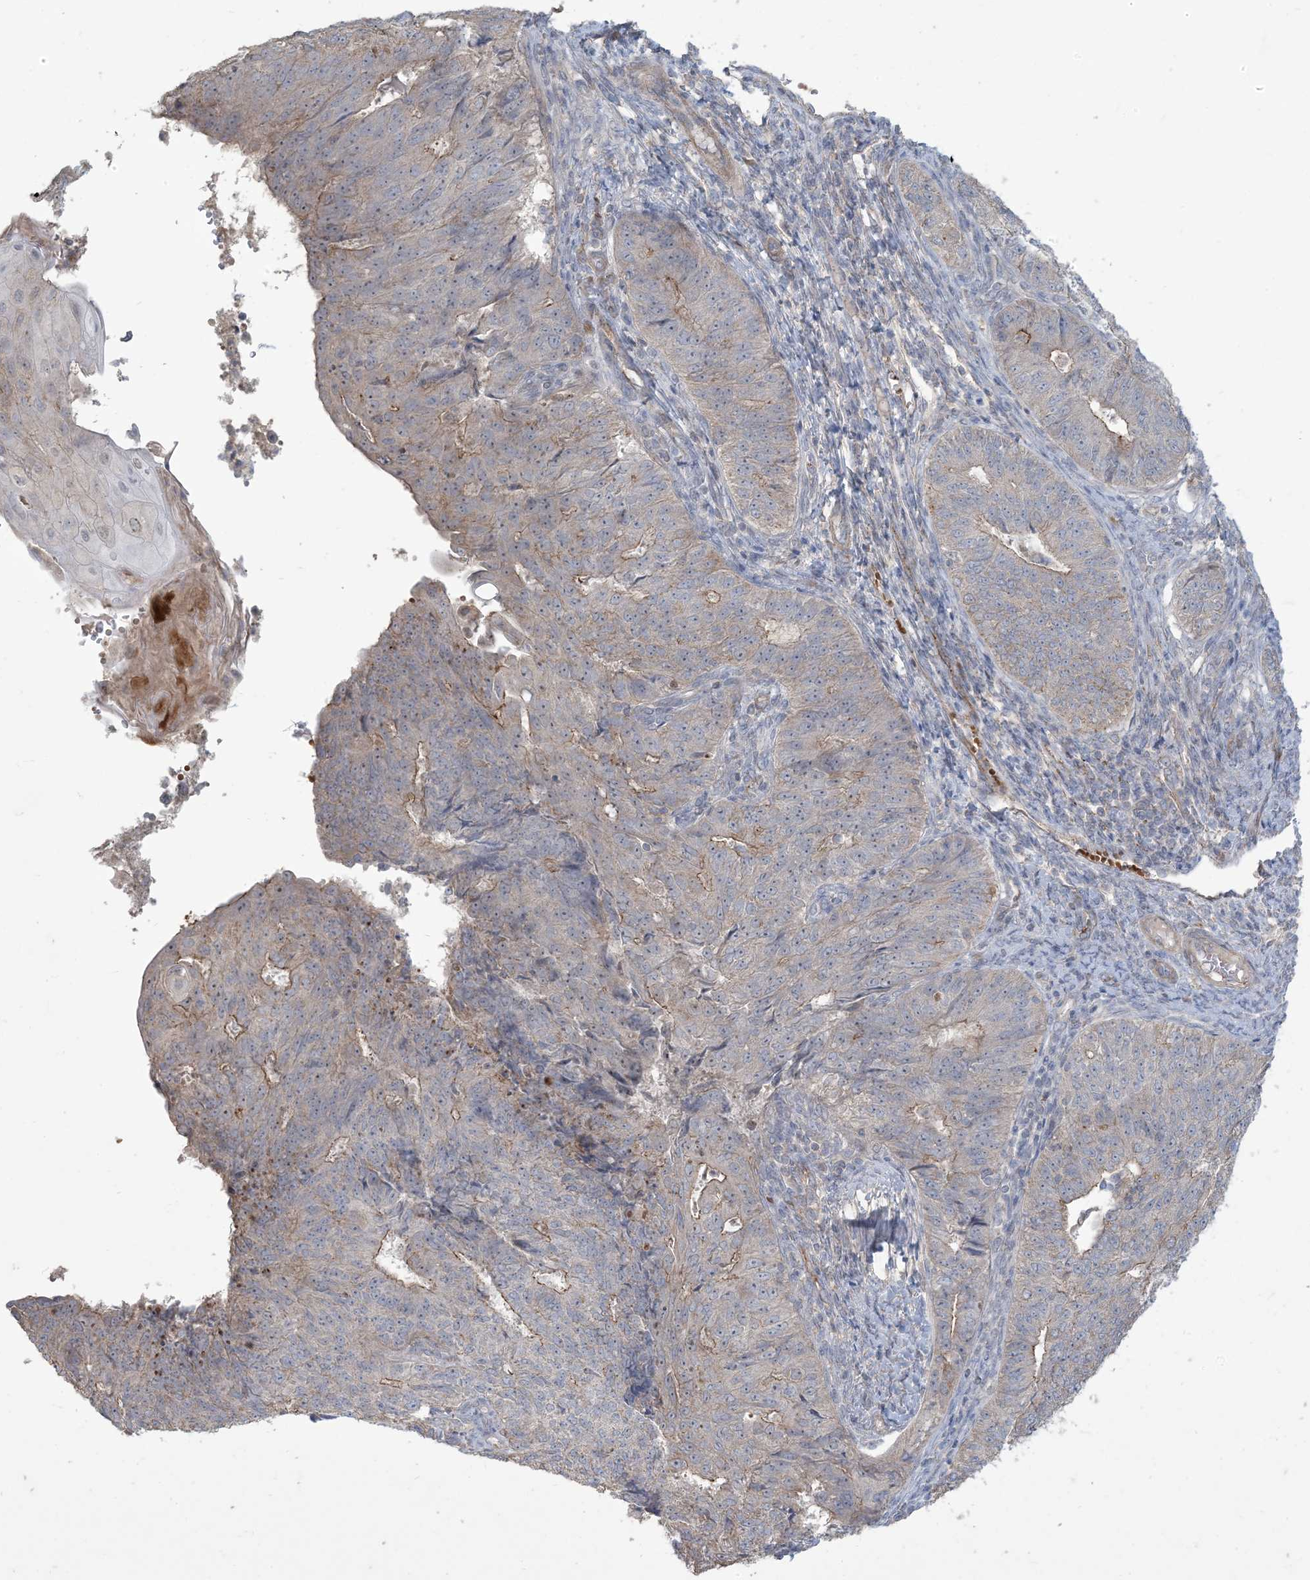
{"staining": {"intensity": "weak", "quantity": "<25%", "location": "cytoplasmic/membranous"}, "tissue": "endometrial cancer", "cell_type": "Tumor cells", "image_type": "cancer", "snomed": [{"axis": "morphology", "description": "Adenocarcinoma, NOS"}, {"axis": "topography", "description": "Endometrium"}], "caption": "Immunohistochemistry of endometrial cancer (adenocarcinoma) displays no staining in tumor cells. The staining is performed using DAB brown chromogen with nuclei counter-stained in using hematoxylin.", "gene": "KLHL18", "patient": {"sex": "female", "age": 32}}